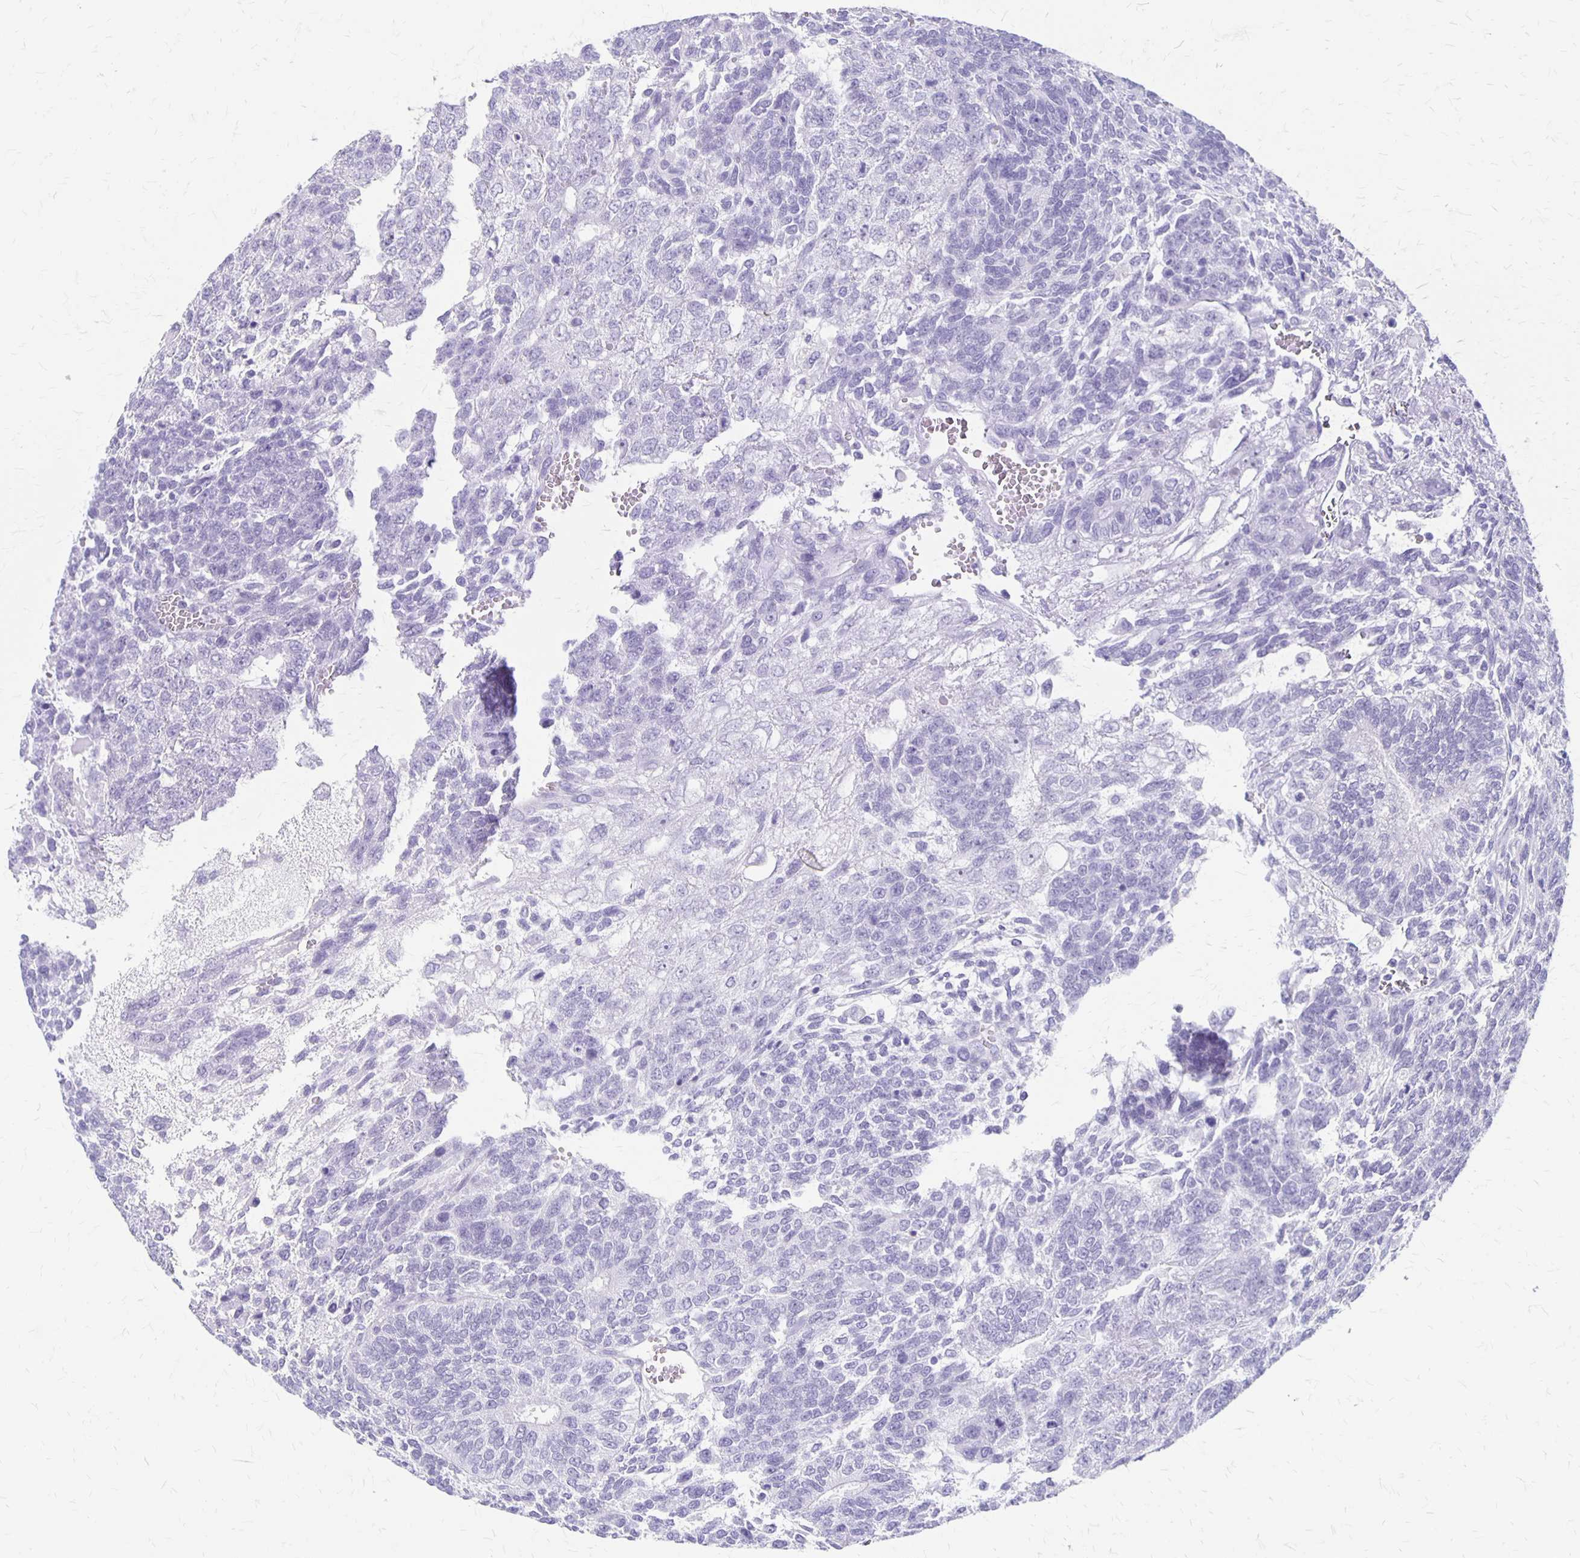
{"staining": {"intensity": "negative", "quantity": "none", "location": "none"}, "tissue": "testis cancer", "cell_type": "Tumor cells", "image_type": "cancer", "snomed": [{"axis": "morphology", "description": "Normal tissue, NOS"}, {"axis": "morphology", "description": "Carcinoma, Embryonal, NOS"}, {"axis": "topography", "description": "Testis"}, {"axis": "topography", "description": "Epididymis"}], "caption": "A photomicrograph of human testis cancer (embryonal carcinoma) is negative for staining in tumor cells.", "gene": "MAGEC2", "patient": {"sex": "male", "age": 23}}